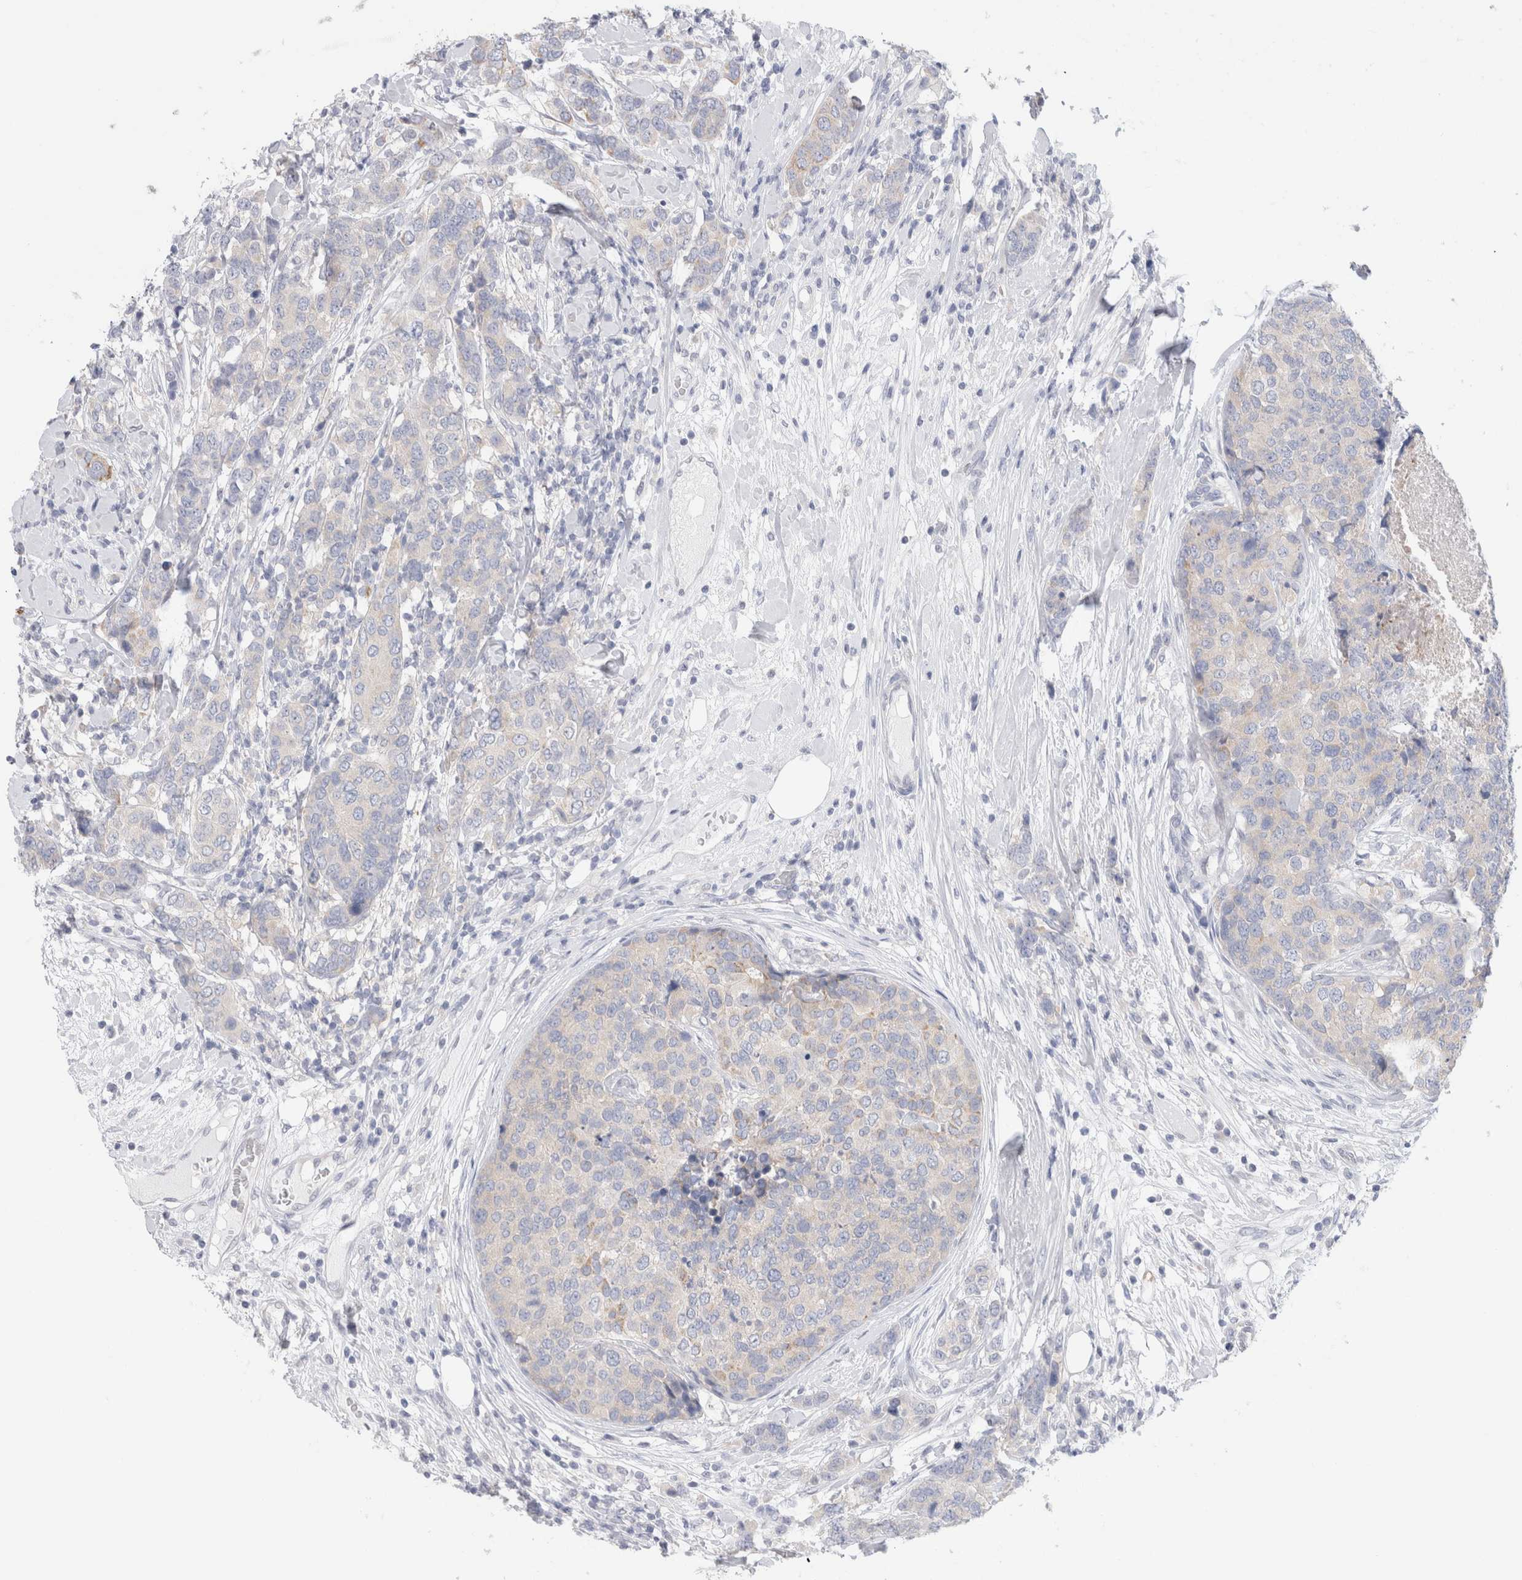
{"staining": {"intensity": "negative", "quantity": "none", "location": "none"}, "tissue": "breast cancer", "cell_type": "Tumor cells", "image_type": "cancer", "snomed": [{"axis": "morphology", "description": "Lobular carcinoma"}, {"axis": "topography", "description": "Breast"}], "caption": "This is an IHC image of human breast cancer. There is no staining in tumor cells.", "gene": "NDOR1", "patient": {"sex": "female", "age": 59}}